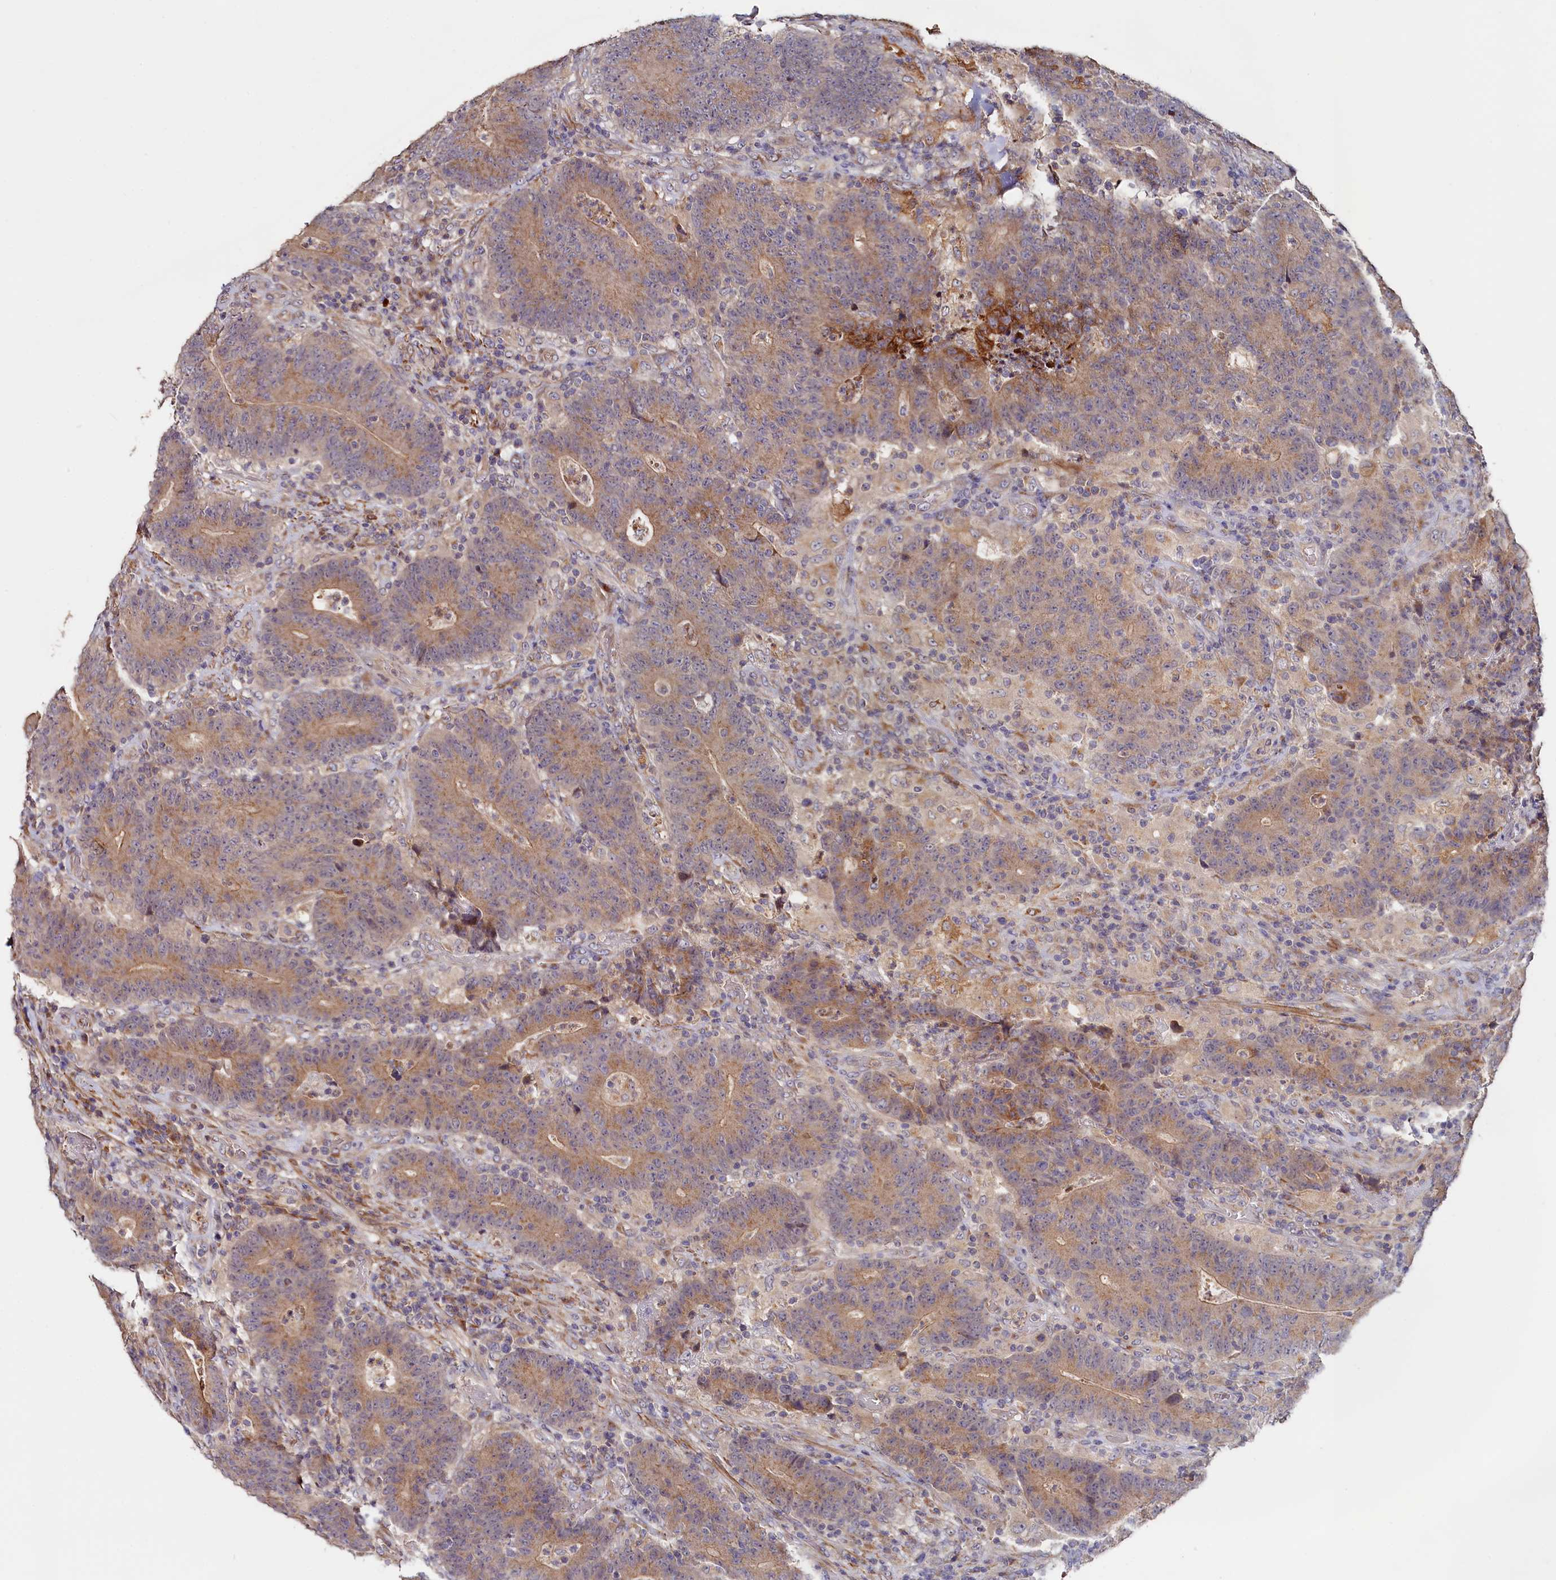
{"staining": {"intensity": "moderate", "quantity": ">75%", "location": "cytoplasmic/membranous"}, "tissue": "colorectal cancer", "cell_type": "Tumor cells", "image_type": "cancer", "snomed": [{"axis": "morphology", "description": "Normal tissue, NOS"}, {"axis": "morphology", "description": "Adenocarcinoma, NOS"}, {"axis": "topography", "description": "Colon"}], "caption": "A medium amount of moderate cytoplasmic/membranous expression is seen in about >75% of tumor cells in colorectal adenocarcinoma tissue.", "gene": "TANGO6", "patient": {"sex": "female", "age": 75}}